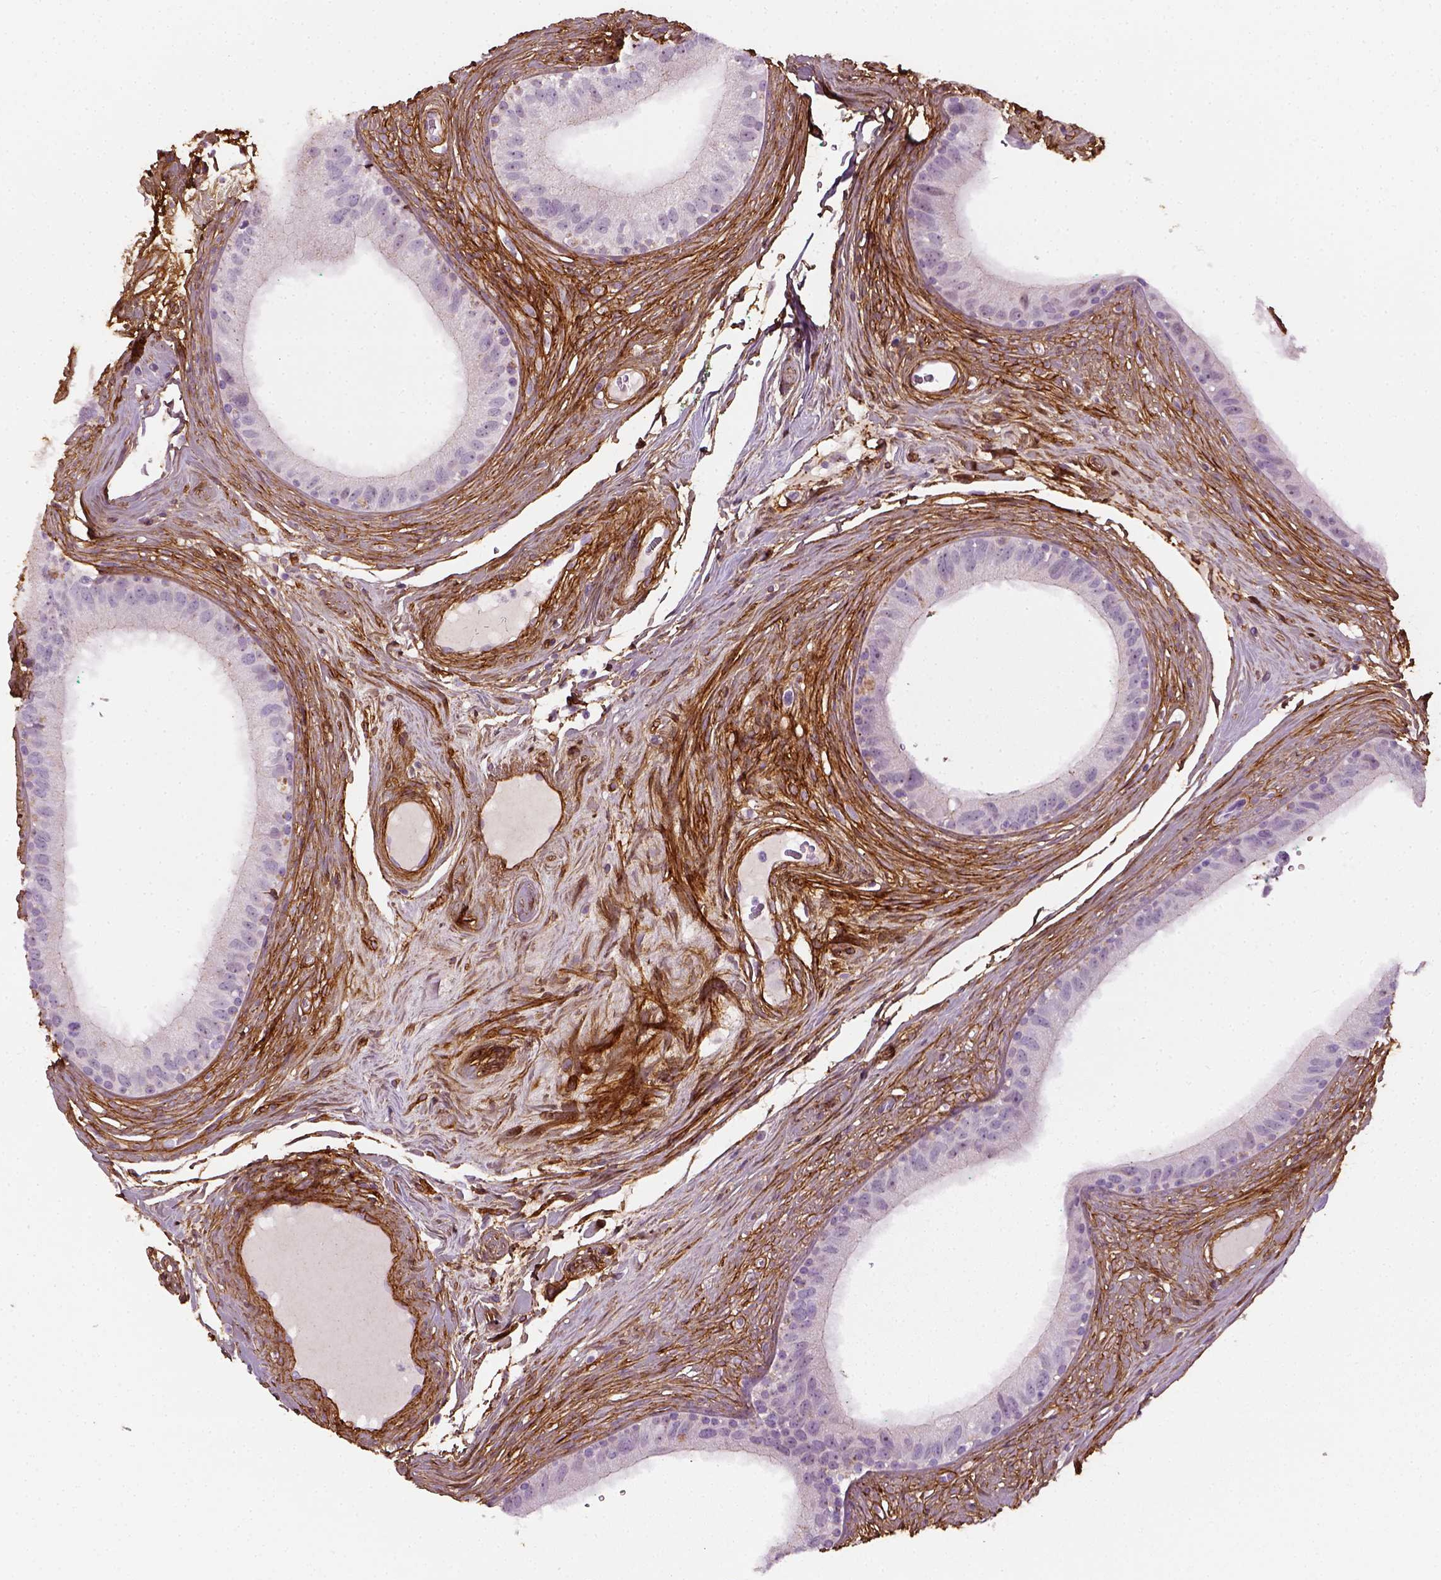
{"staining": {"intensity": "negative", "quantity": "none", "location": "none"}, "tissue": "epididymis", "cell_type": "Glandular cells", "image_type": "normal", "snomed": [{"axis": "morphology", "description": "Normal tissue, NOS"}, {"axis": "topography", "description": "Epididymis"}], "caption": "Image shows no protein expression in glandular cells of benign epididymis. (DAB immunohistochemistry (IHC), high magnification).", "gene": "COL6A2", "patient": {"sex": "male", "age": 59}}